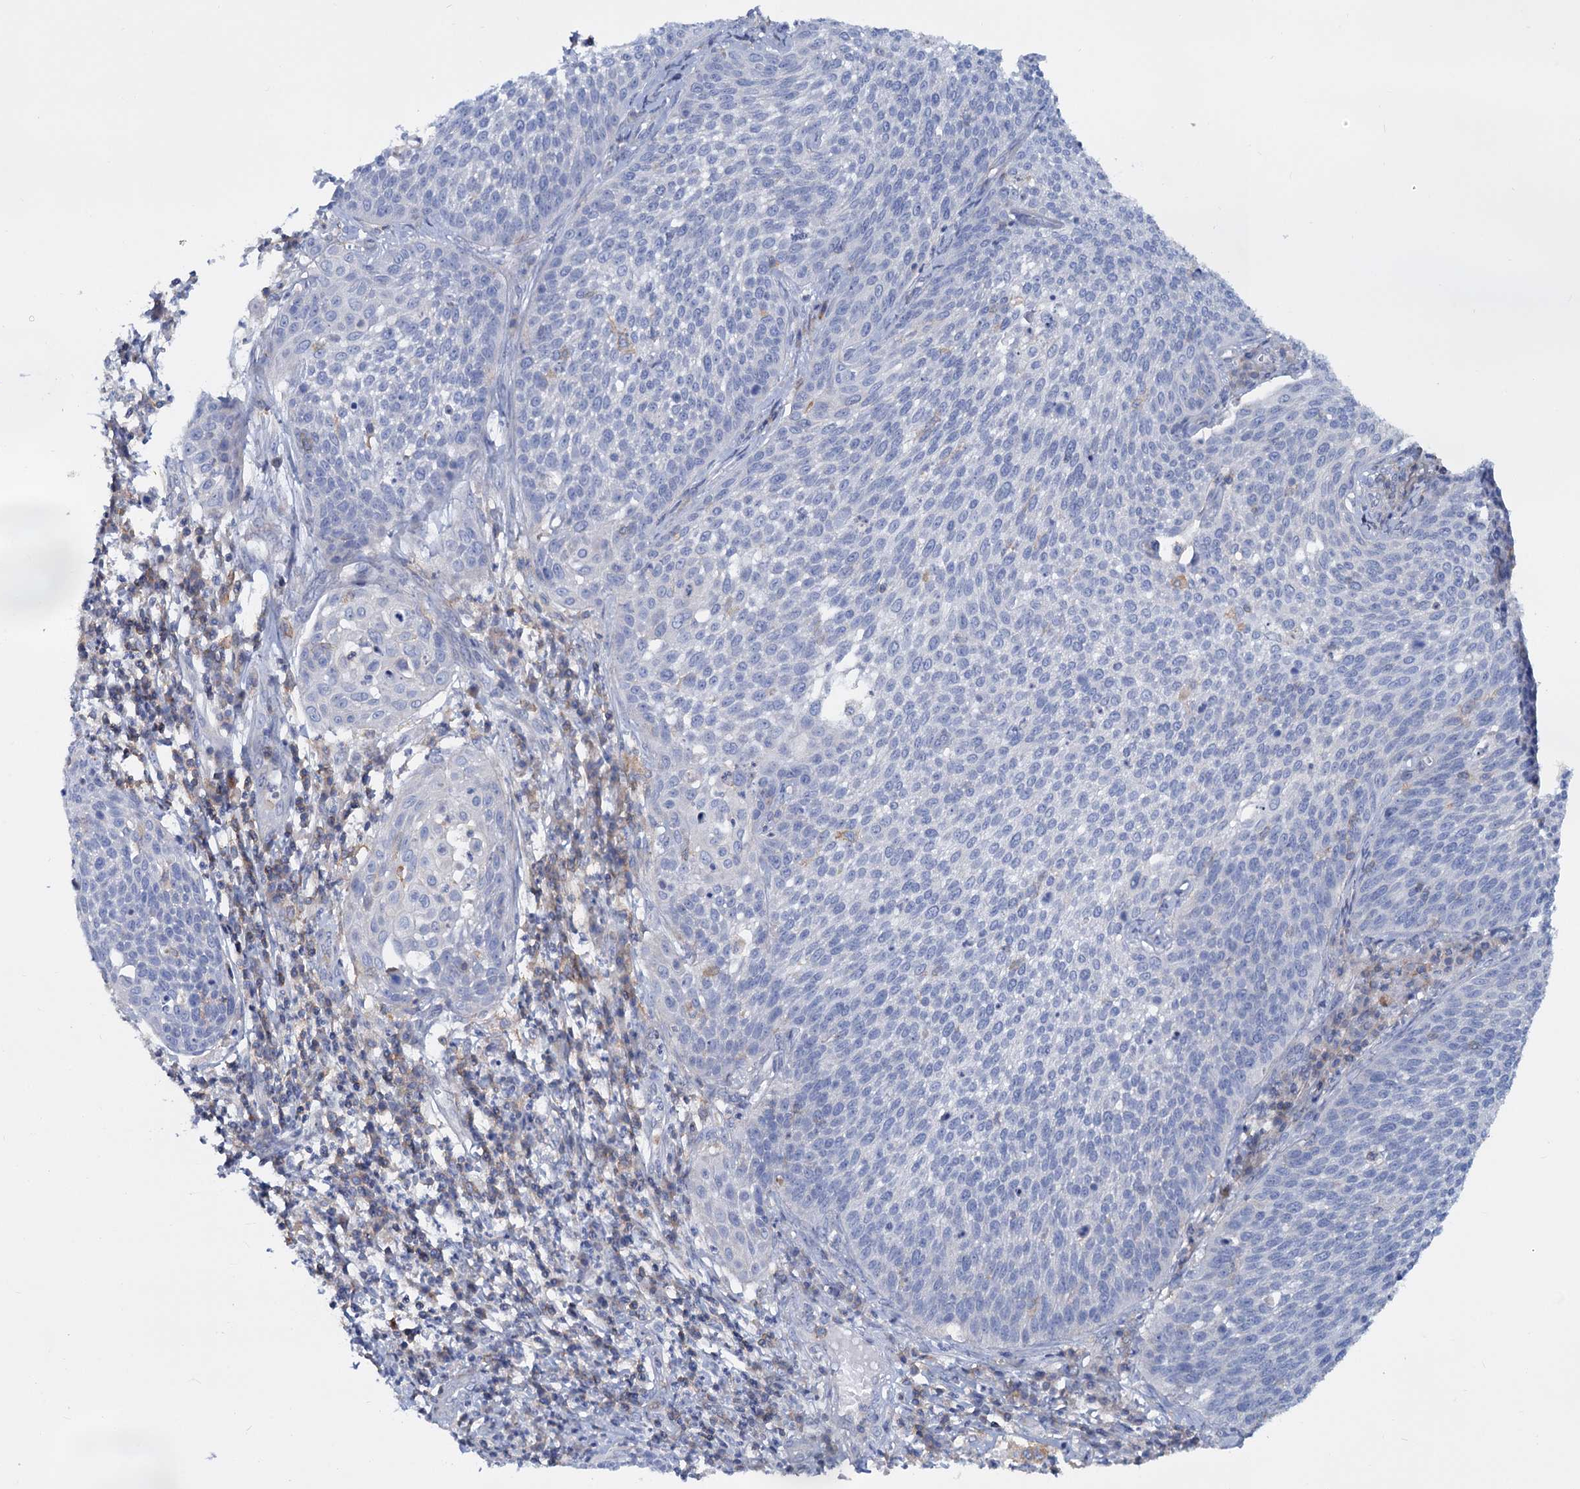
{"staining": {"intensity": "negative", "quantity": "none", "location": "none"}, "tissue": "cervical cancer", "cell_type": "Tumor cells", "image_type": "cancer", "snomed": [{"axis": "morphology", "description": "Squamous cell carcinoma, NOS"}, {"axis": "topography", "description": "Cervix"}], "caption": "IHC of human cervical cancer (squamous cell carcinoma) demonstrates no expression in tumor cells.", "gene": "LRCH4", "patient": {"sex": "female", "age": 34}}